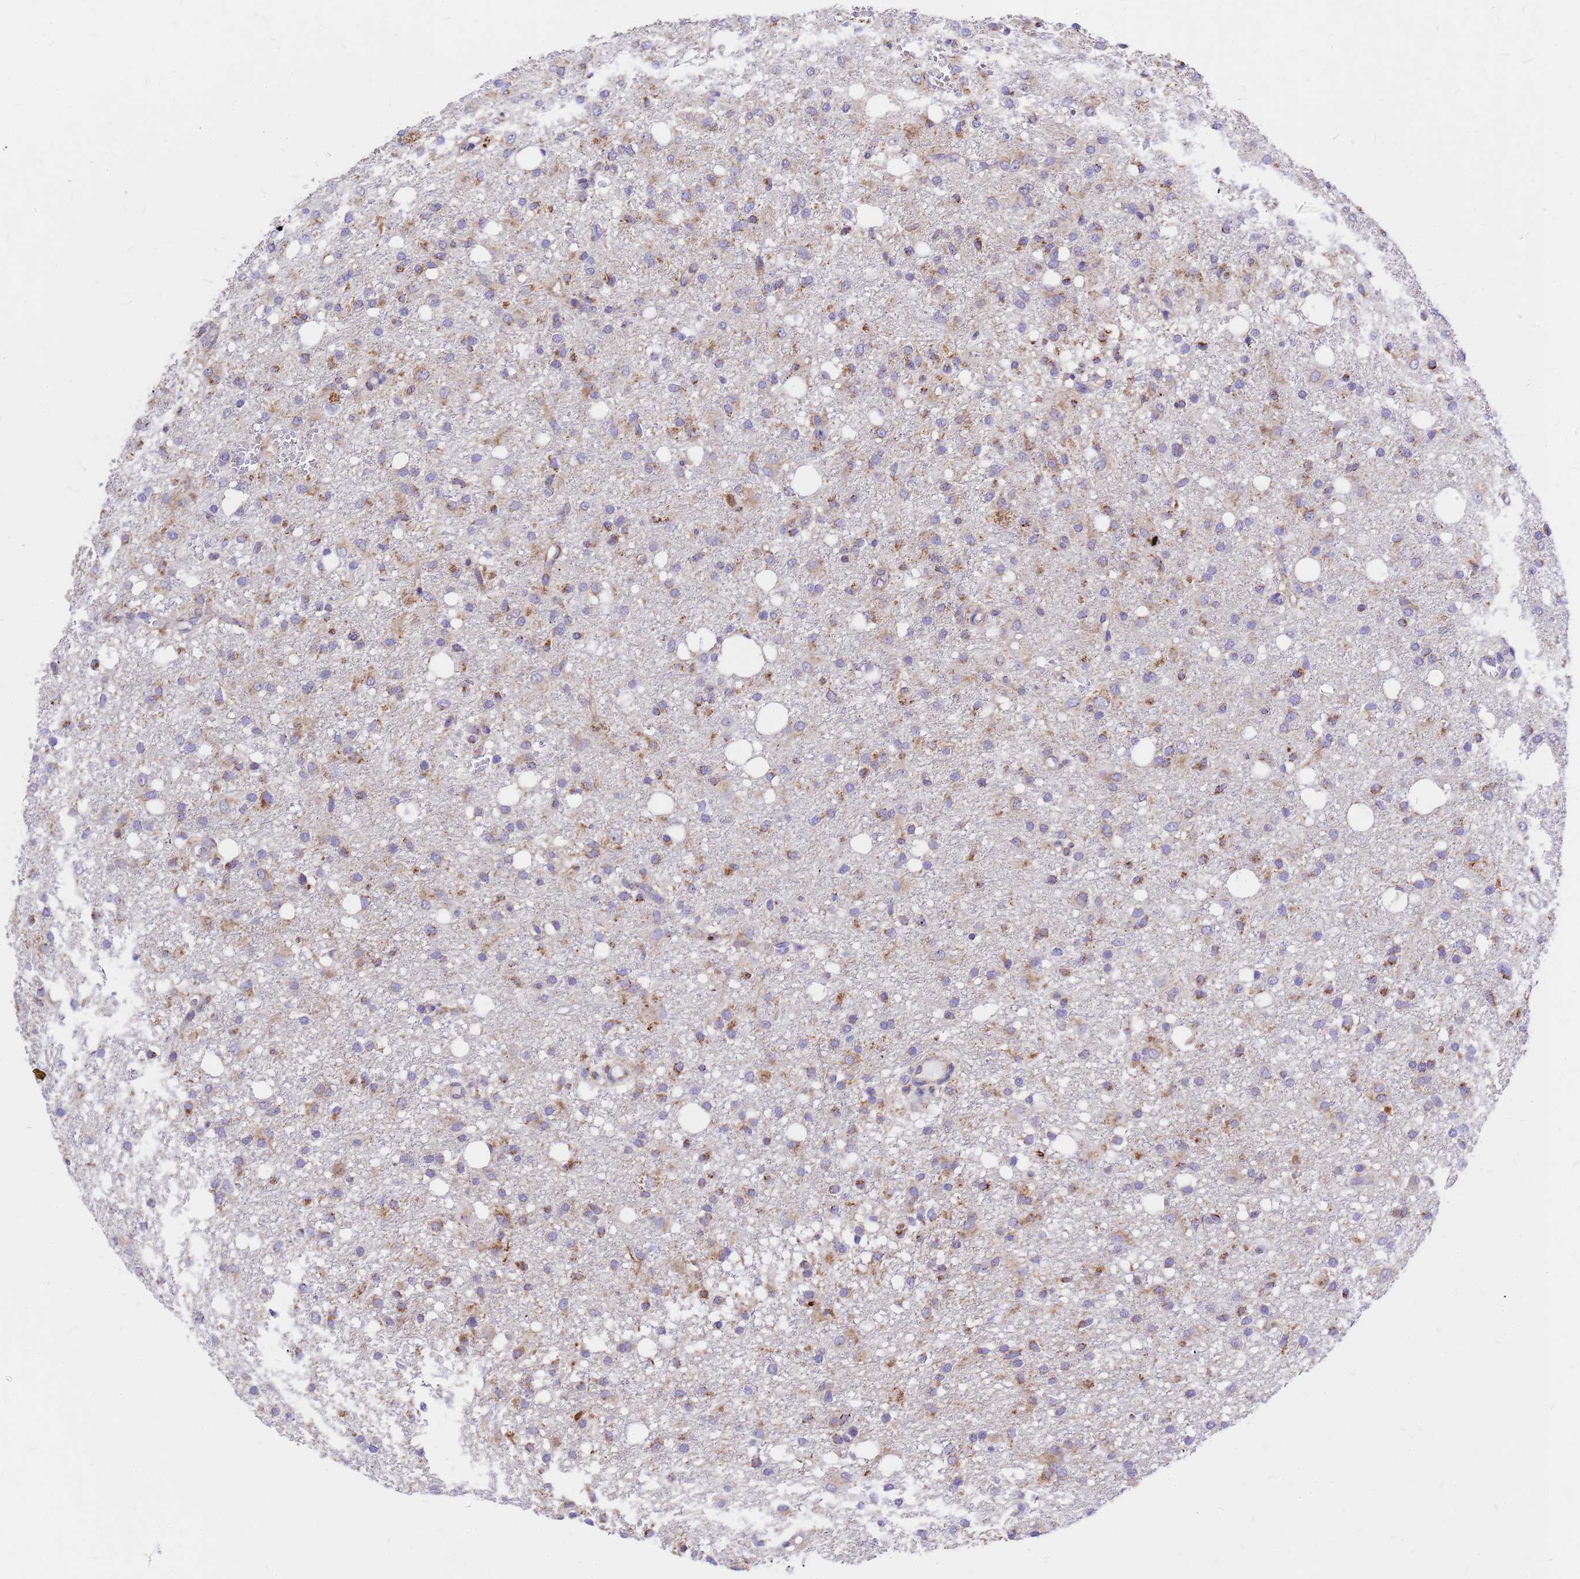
{"staining": {"intensity": "moderate", "quantity": "25%-75%", "location": "cytoplasmic/membranous"}, "tissue": "glioma", "cell_type": "Tumor cells", "image_type": "cancer", "snomed": [{"axis": "morphology", "description": "Glioma, malignant, High grade"}, {"axis": "topography", "description": "Brain"}], "caption": "Tumor cells demonstrate moderate cytoplasmic/membranous staining in about 25%-75% of cells in glioma.", "gene": "MRPS26", "patient": {"sex": "female", "age": 59}}